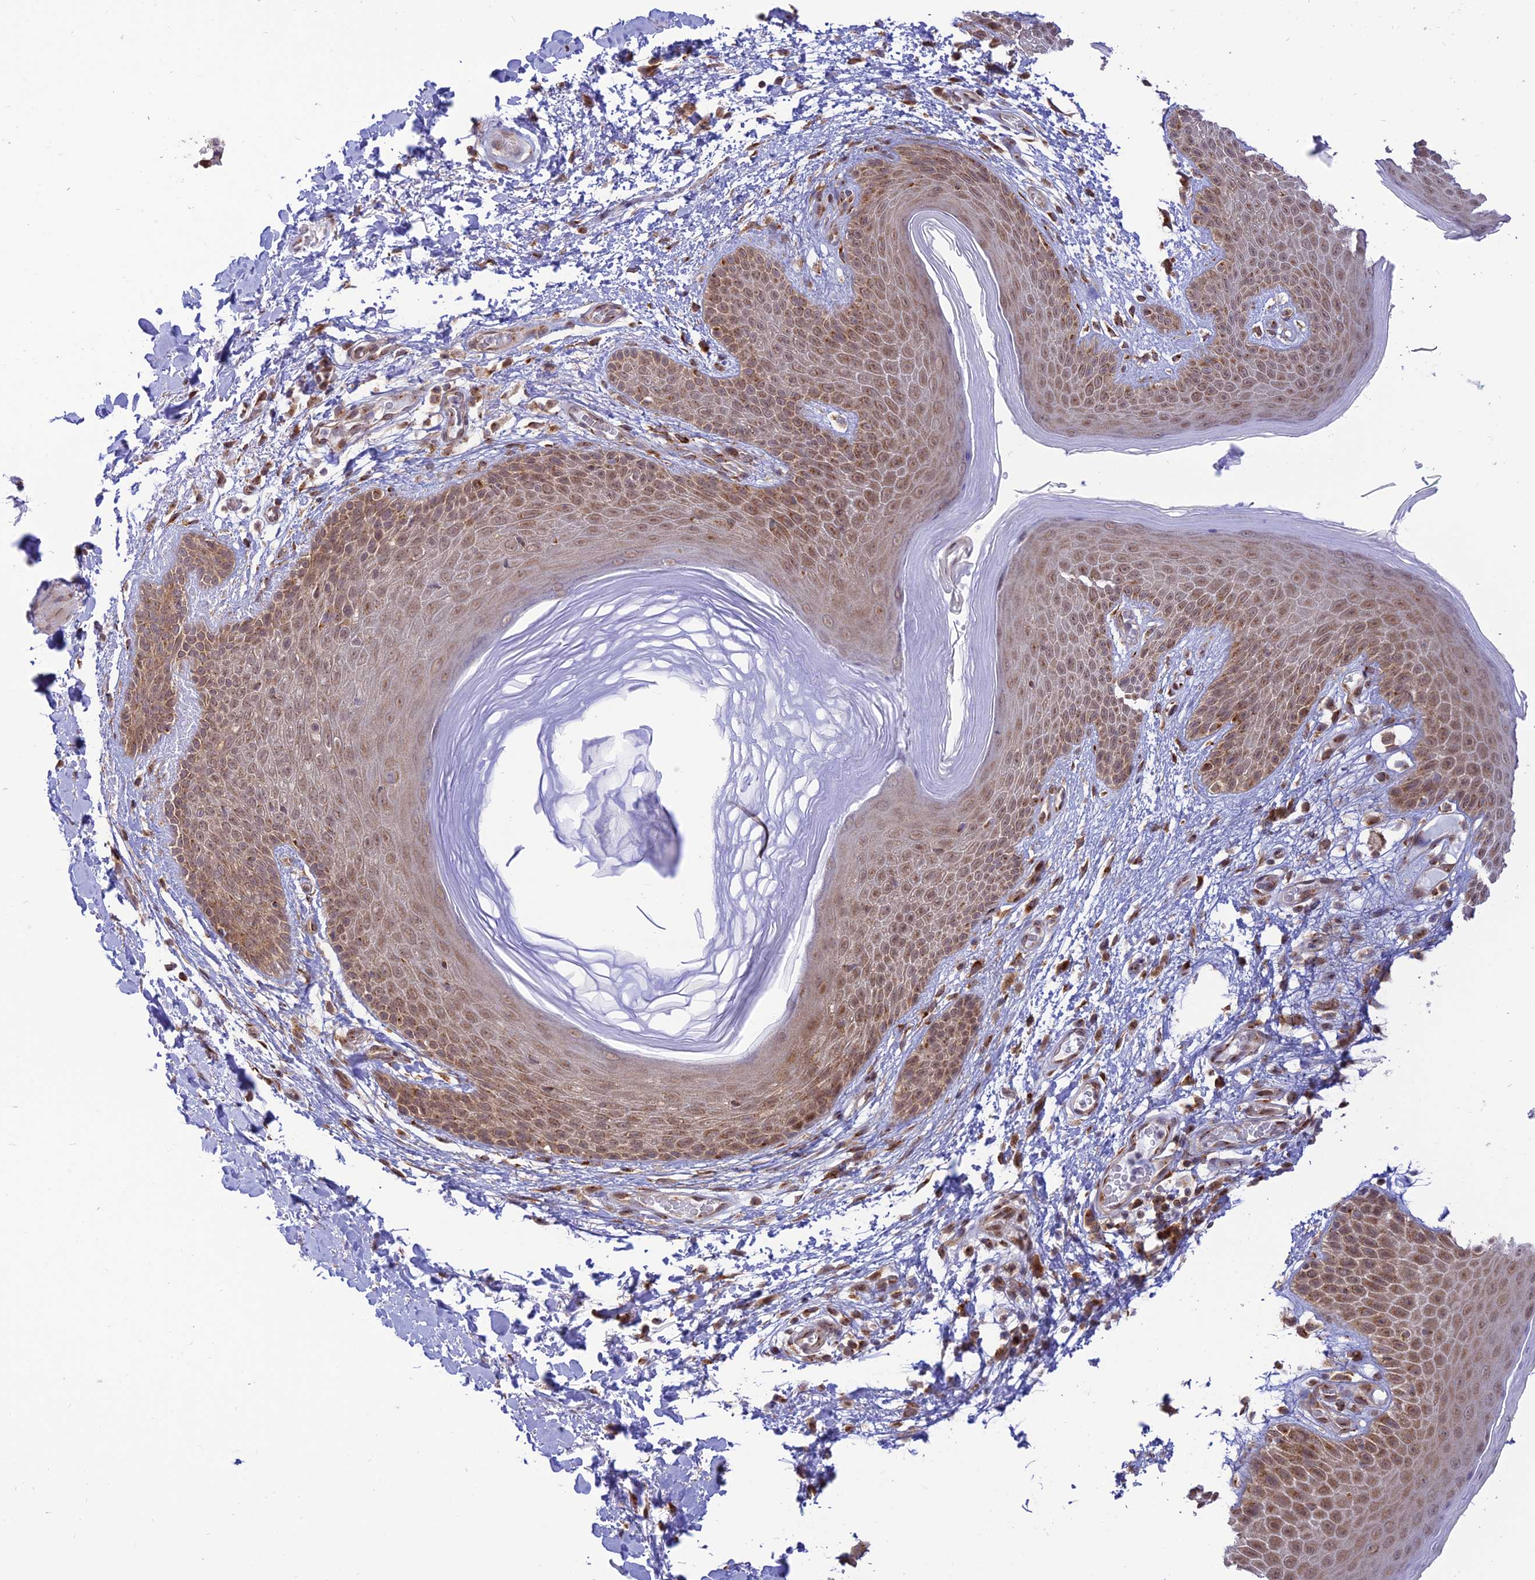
{"staining": {"intensity": "moderate", "quantity": ">75%", "location": "cytoplasmic/membranous"}, "tissue": "skin", "cell_type": "Epidermal cells", "image_type": "normal", "snomed": [{"axis": "morphology", "description": "Normal tissue, NOS"}, {"axis": "topography", "description": "Anal"}], "caption": "Immunohistochemistry image of normal skin: human skin stained using immunohistochemistry displays medium levels of moderate protein expression localized specifically in the cytoplasmic/membranous of epidermal cells, appearing as a cytoplasmic/membranous brown color.", "gene": "GOLGA3", "patient": {"sex": "male", "age": 74}}